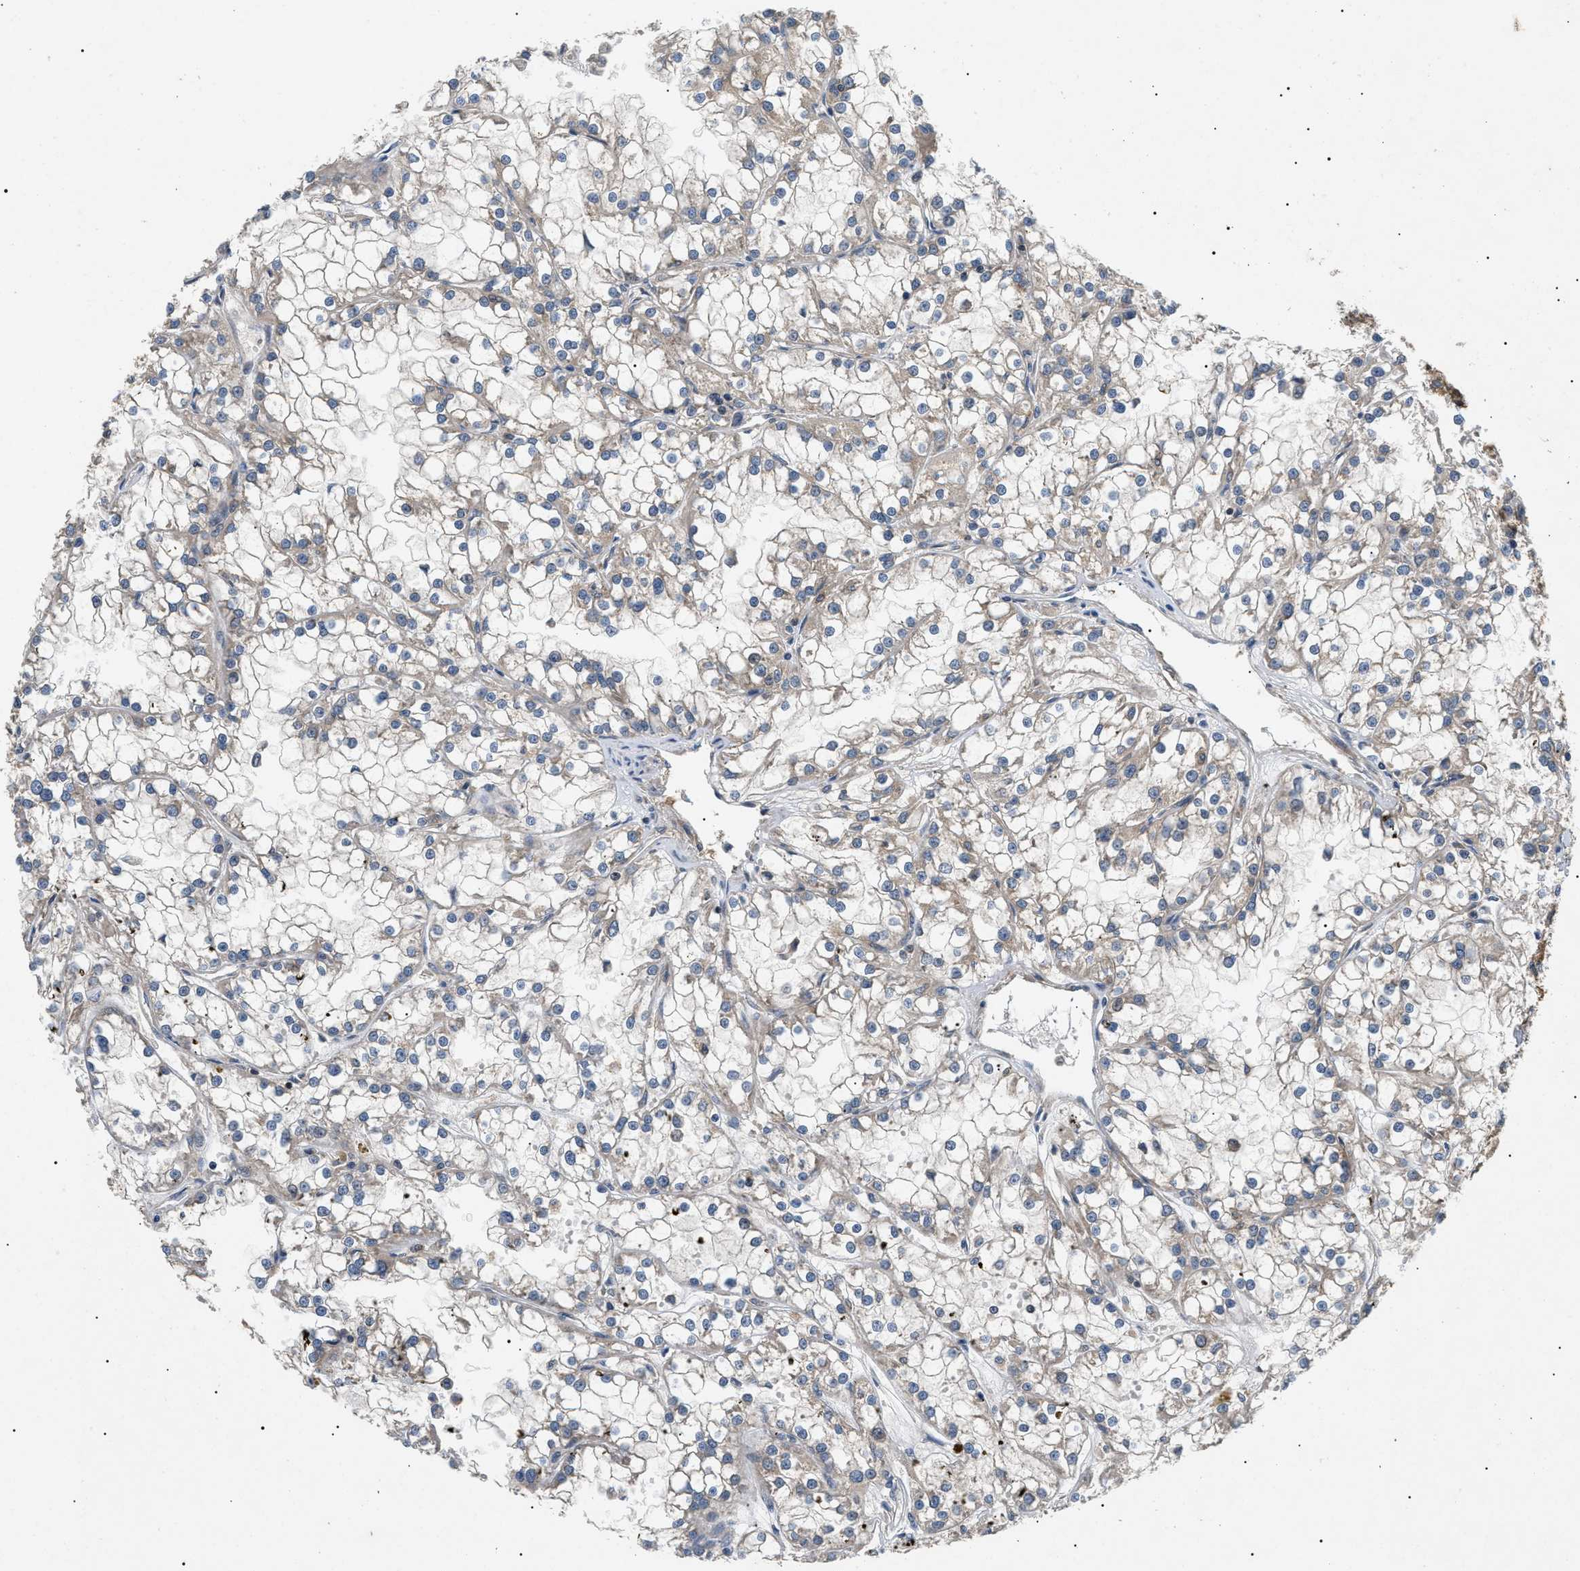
{"staining": {"intensity": "weak", "quantity": ">75%", "location": "cytoplasmic/membranous"}, "tissue": "renal cancer", "cell_type": "Tumor cells", "image_type": "cancer", "snomed": [{"axis": "morphology", "description": "Adenocarcinoma, NOS"}, {"axis": "topography", "description": "Kidney"}], "caption": "Immunohistochemical staining of human renal cancer reveals low levels of weak cytoplasmic/membranous protein expression in about >75% of tumor cells.", "gene": "PPM1B", "patient": {"sex": "female", "age": 52}}